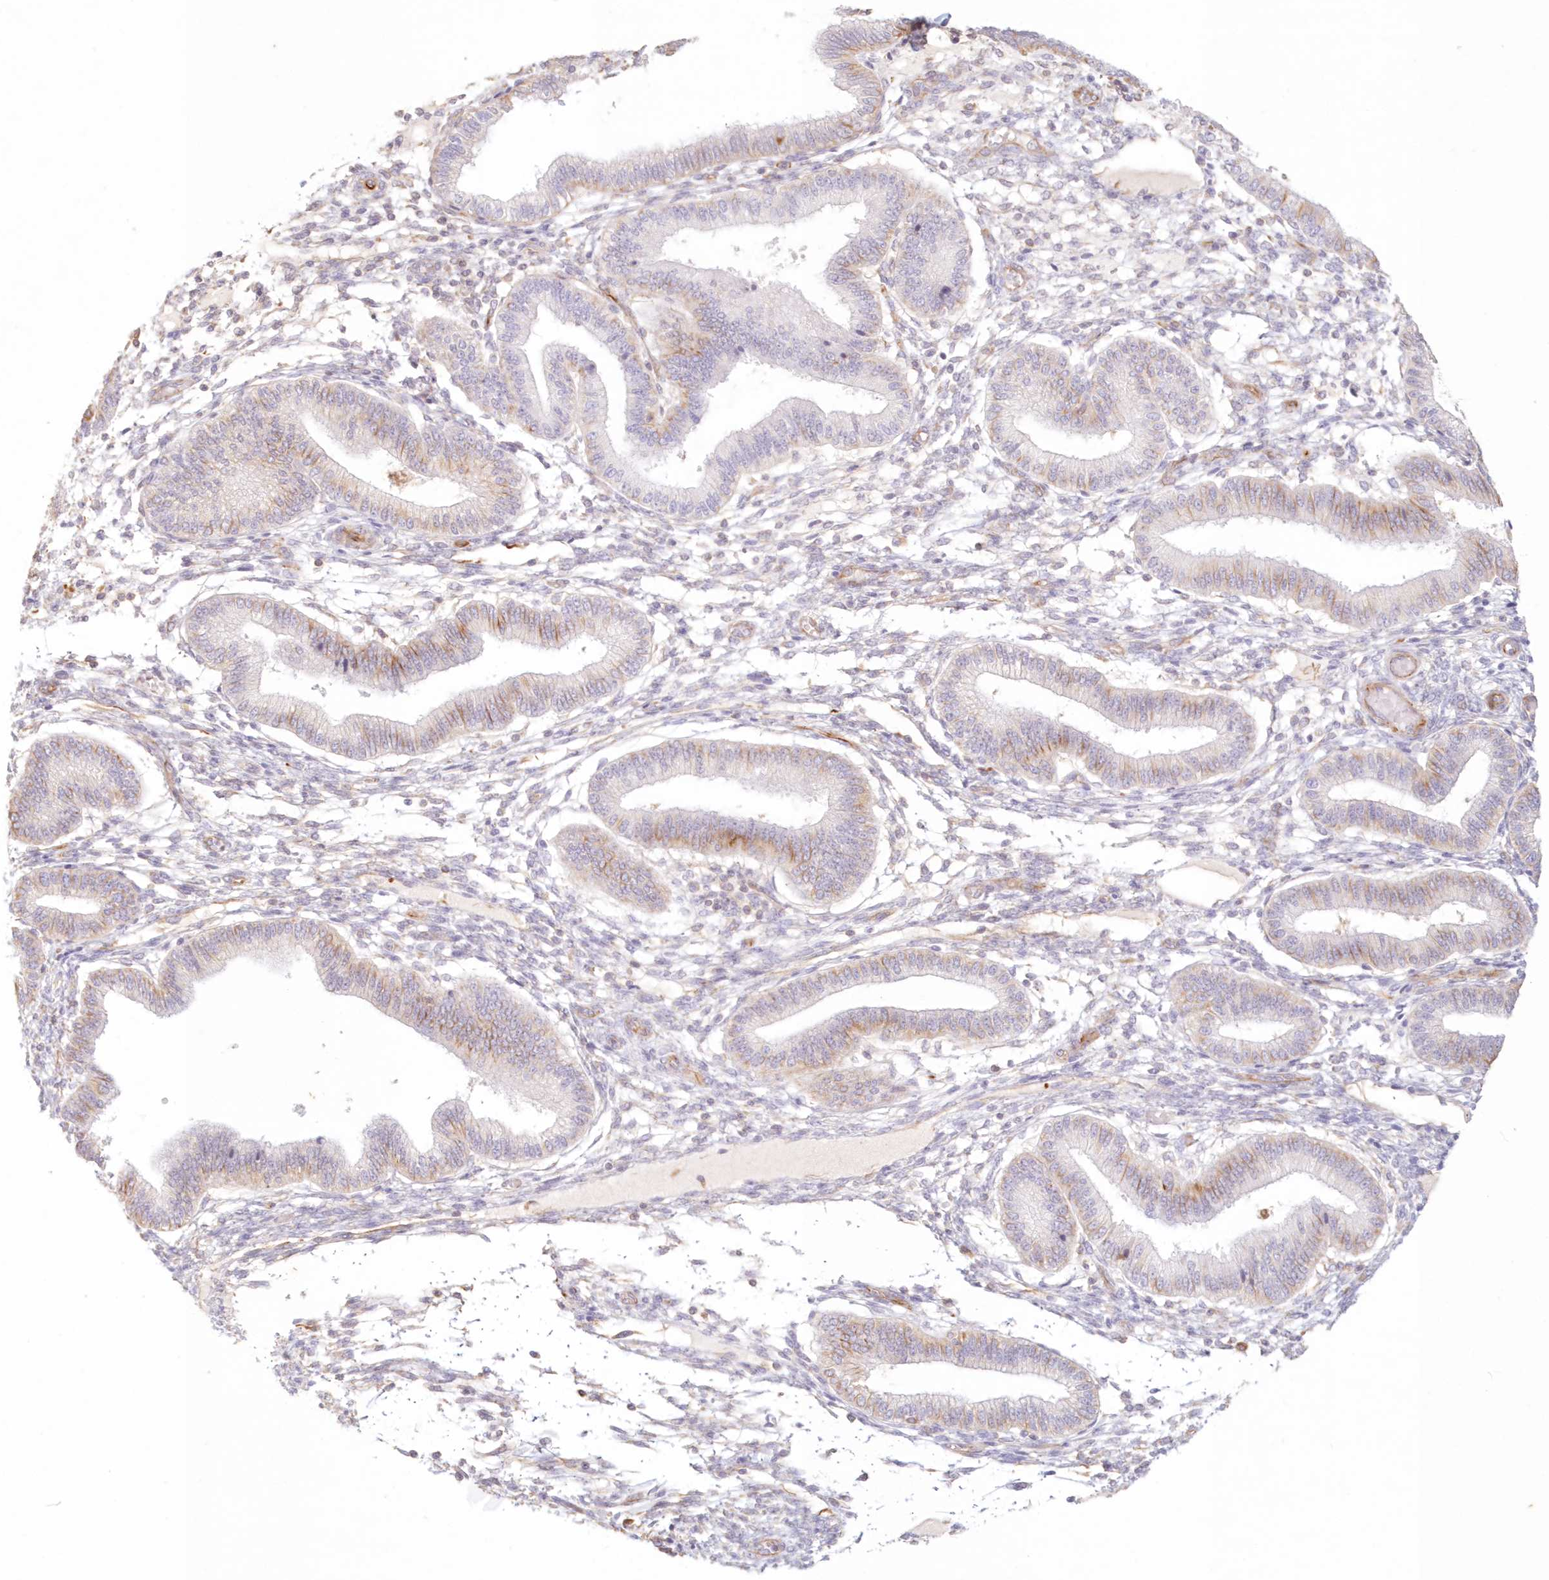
{"staining": {"intensity": "moderate", "quantity": "<25%", "location": "cytoplasmic/membranous"}, "tissue": "endometrium", "cell_type": "Cells in endometrial stroma", "image_type": "normal", "snomed": [{"axis": "morphology", "description": "Normal tissue, NOS"}, {"axis": "topography", "description": "Endometrium"}], "caption": "The photomicrograph exhibits immunohistochemical staining of benign endometrium. There is moderate cytoplasmic/membranous positivity is identified in about <25% of cells in endometrial stroma. (Stains: DAB (3,3'-diaminobenzidine) in brown, nuclei in blue, Microscopy: brightfield microscopy at high magnification).", "gene": "DMRTB1", "patient": {"sex": "female", "age": 39}}